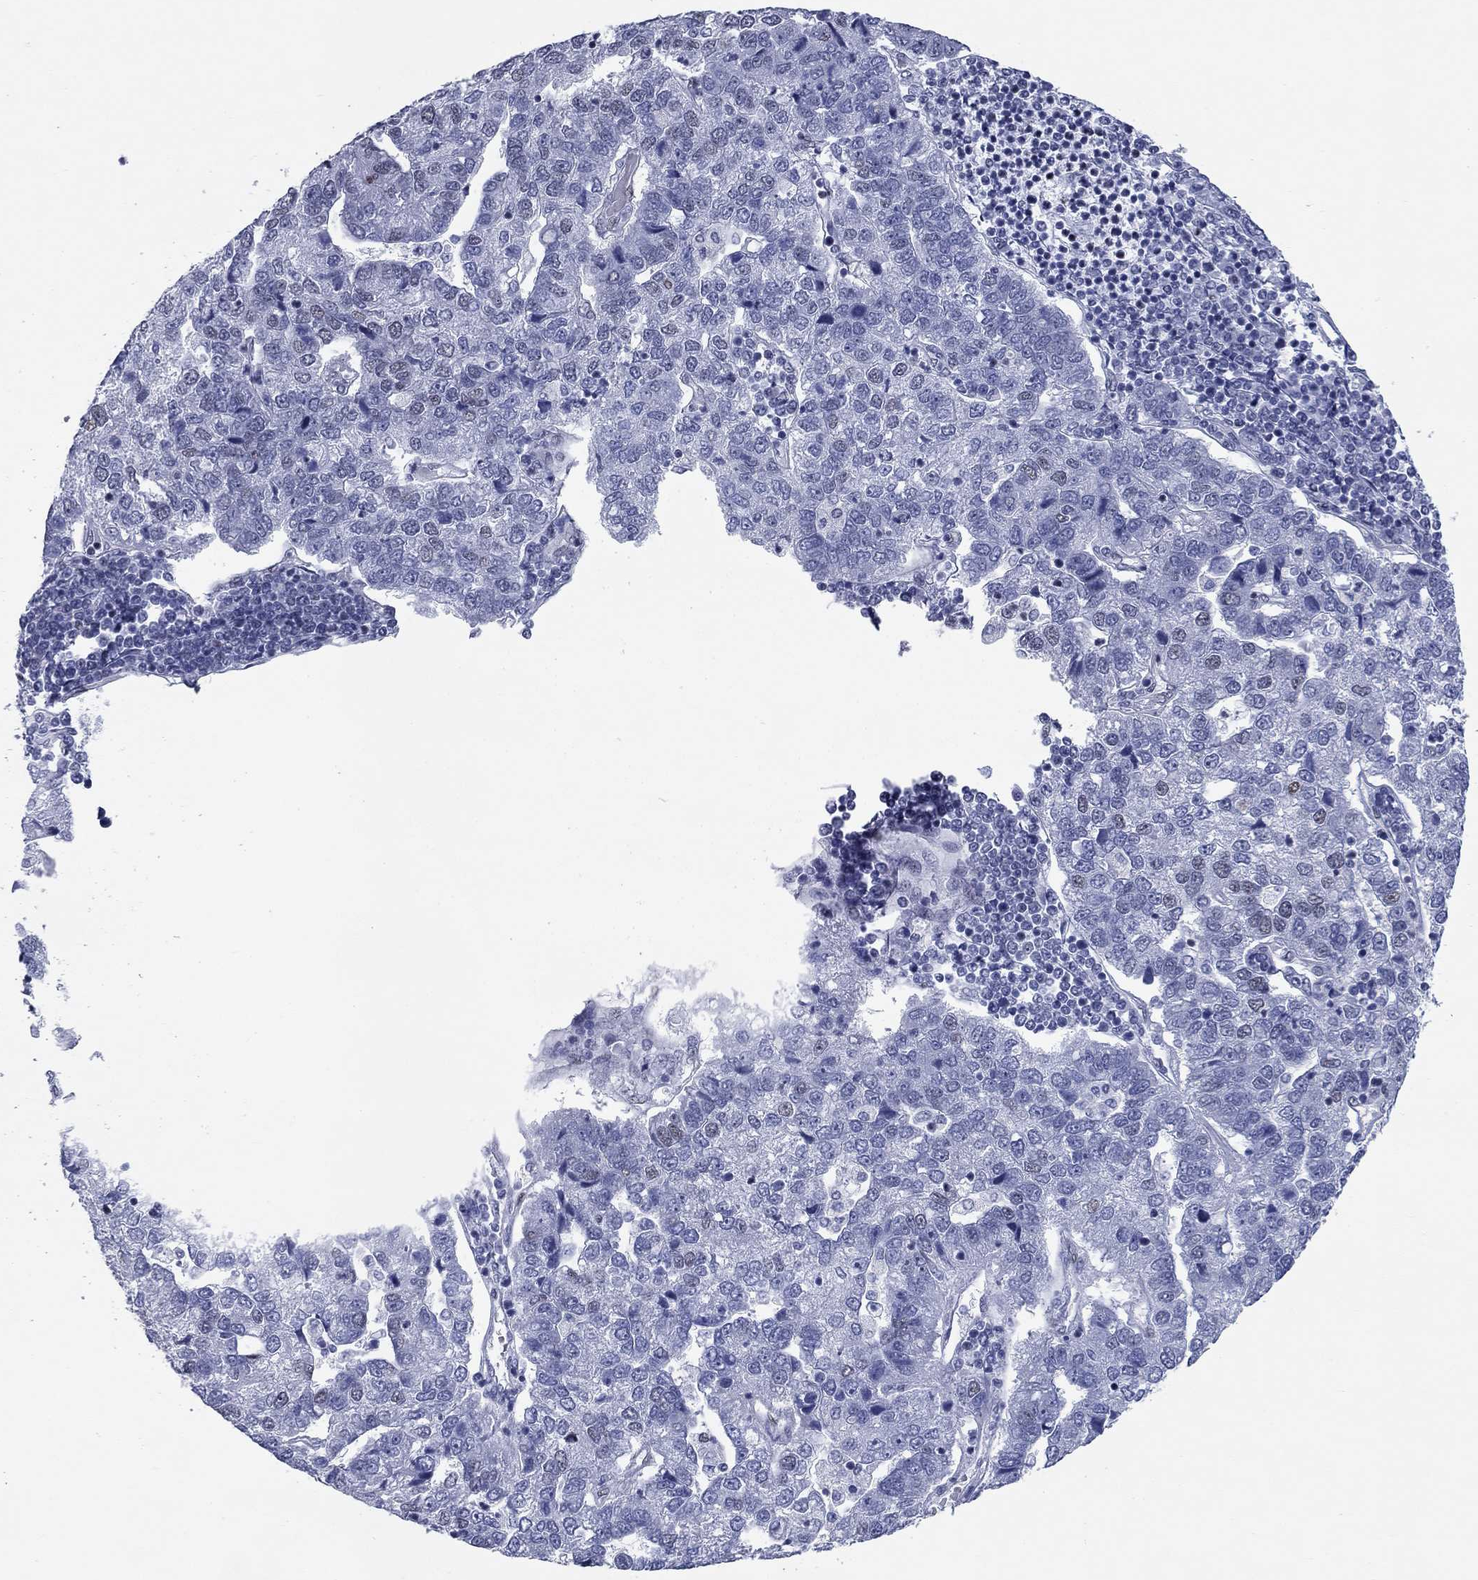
{"staining": {"intensity": "weak", "quantity": "<25%", "location": "nuclear"}, "tissue": "pancreatic cancer", "cell_type": "Tumor cells", "image_type": "cancer", "snomed": [{"axis": "morphology", "description": "Adenocarcinoma, NOS"}, {"axis": "topography", "description": "Pancreas"}], "caption": "Pancreatic cancer was stained to show a protein in brown. There is no significant positivity in tumor cells.", "gene": "ASF1B", "patient": {"sex": "female", "age": 61}}